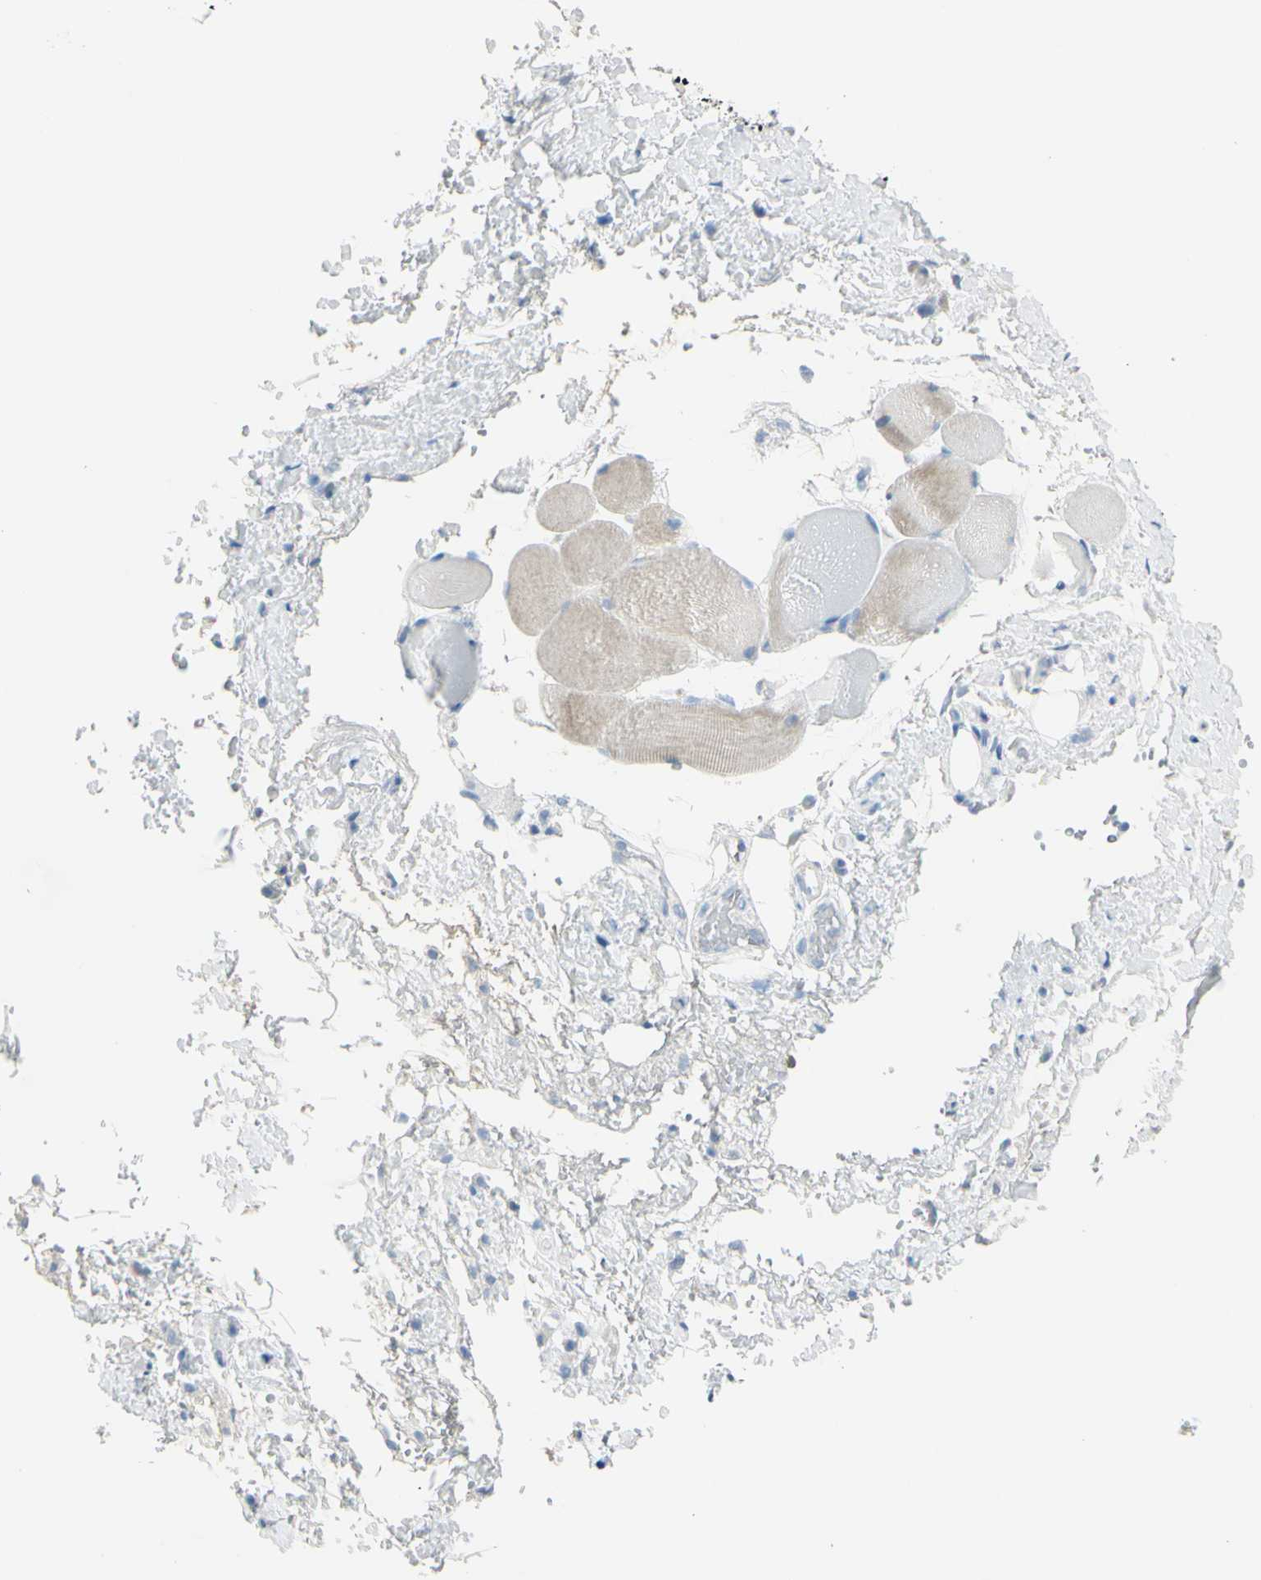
{"staining": {"intensity": "negative", "quantity": "none", "location": "none"}, "tissue": "adipose tissue", "cell_type": "Adipocytes", "image_type": "normal", "snomed": [{"axis": "morphology", "description": "Normal tissue, NOS"}, {"axis": "morphology", "description": "Inflammation, NOS"}, {"axis": "topography", "description": "Vascular tissue"}, {"axis": "topography", "description": "Salivary gland"}], "caption": "Adipose tissue stained for a protein using immunohistochemistry shows no staining adipocytes.", "gene": "ZNF557", "patient": {"sex": "female", "age": 75}}